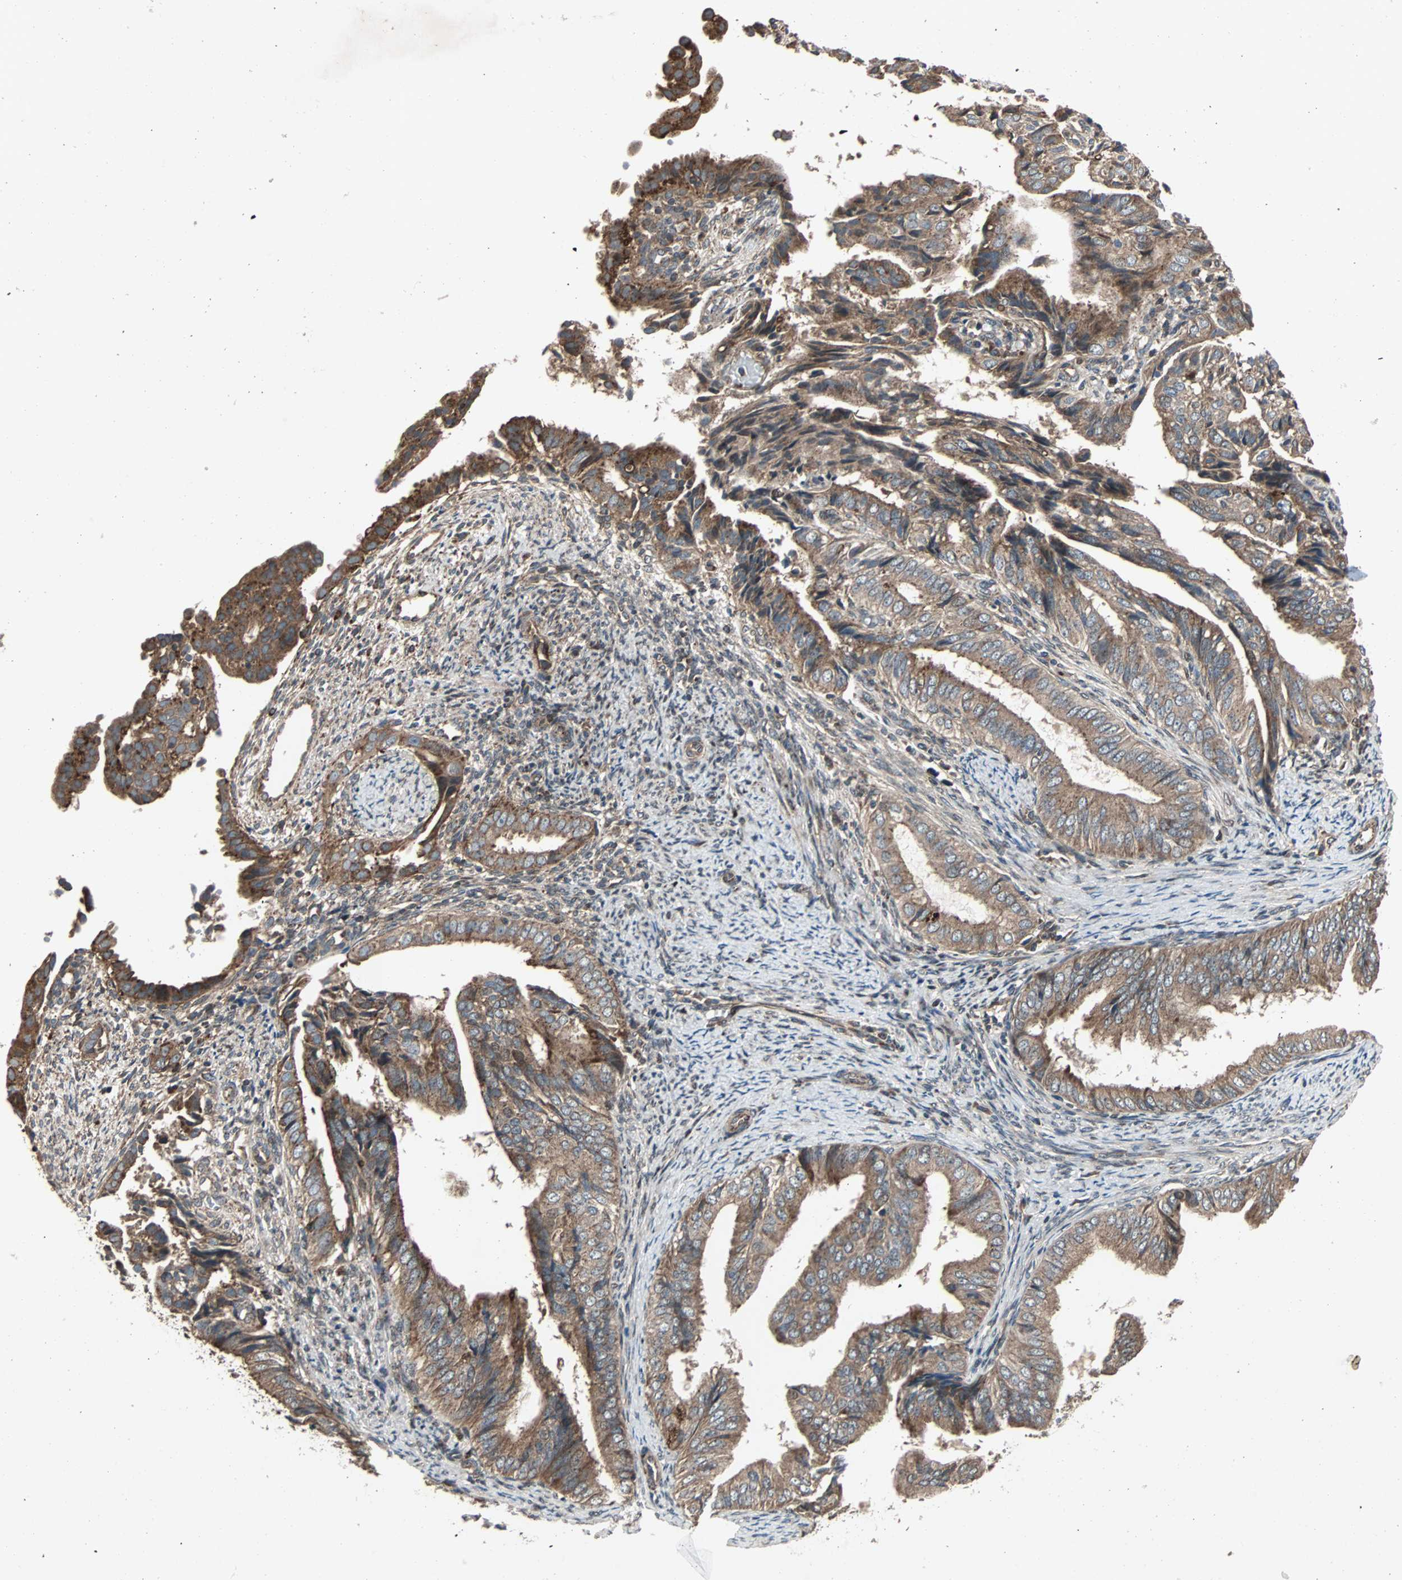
{"staining": {"intensity": "moderate", "quantity": ">75%", "location": "cytoplasmic/membranous"}, "tissue": "endometrial cancer", "cell_type": "Tumor cells", "image_type": "cancer", "snomed": [{"axis": "morphology", "description": "Adenocarcinoma, NOS"}, {"axis": "topography", "description": "Endometrium"}], "caption": "Approximately >75% of tumor cells in endometrial cancer (adenocarcinoma) reveal moderate cytoplasmic/membranous protein positivity as visualized by brown immunohistochemical staining.", "gene": "RAB7A", "patient": {"sex": "female", "age": 58}}